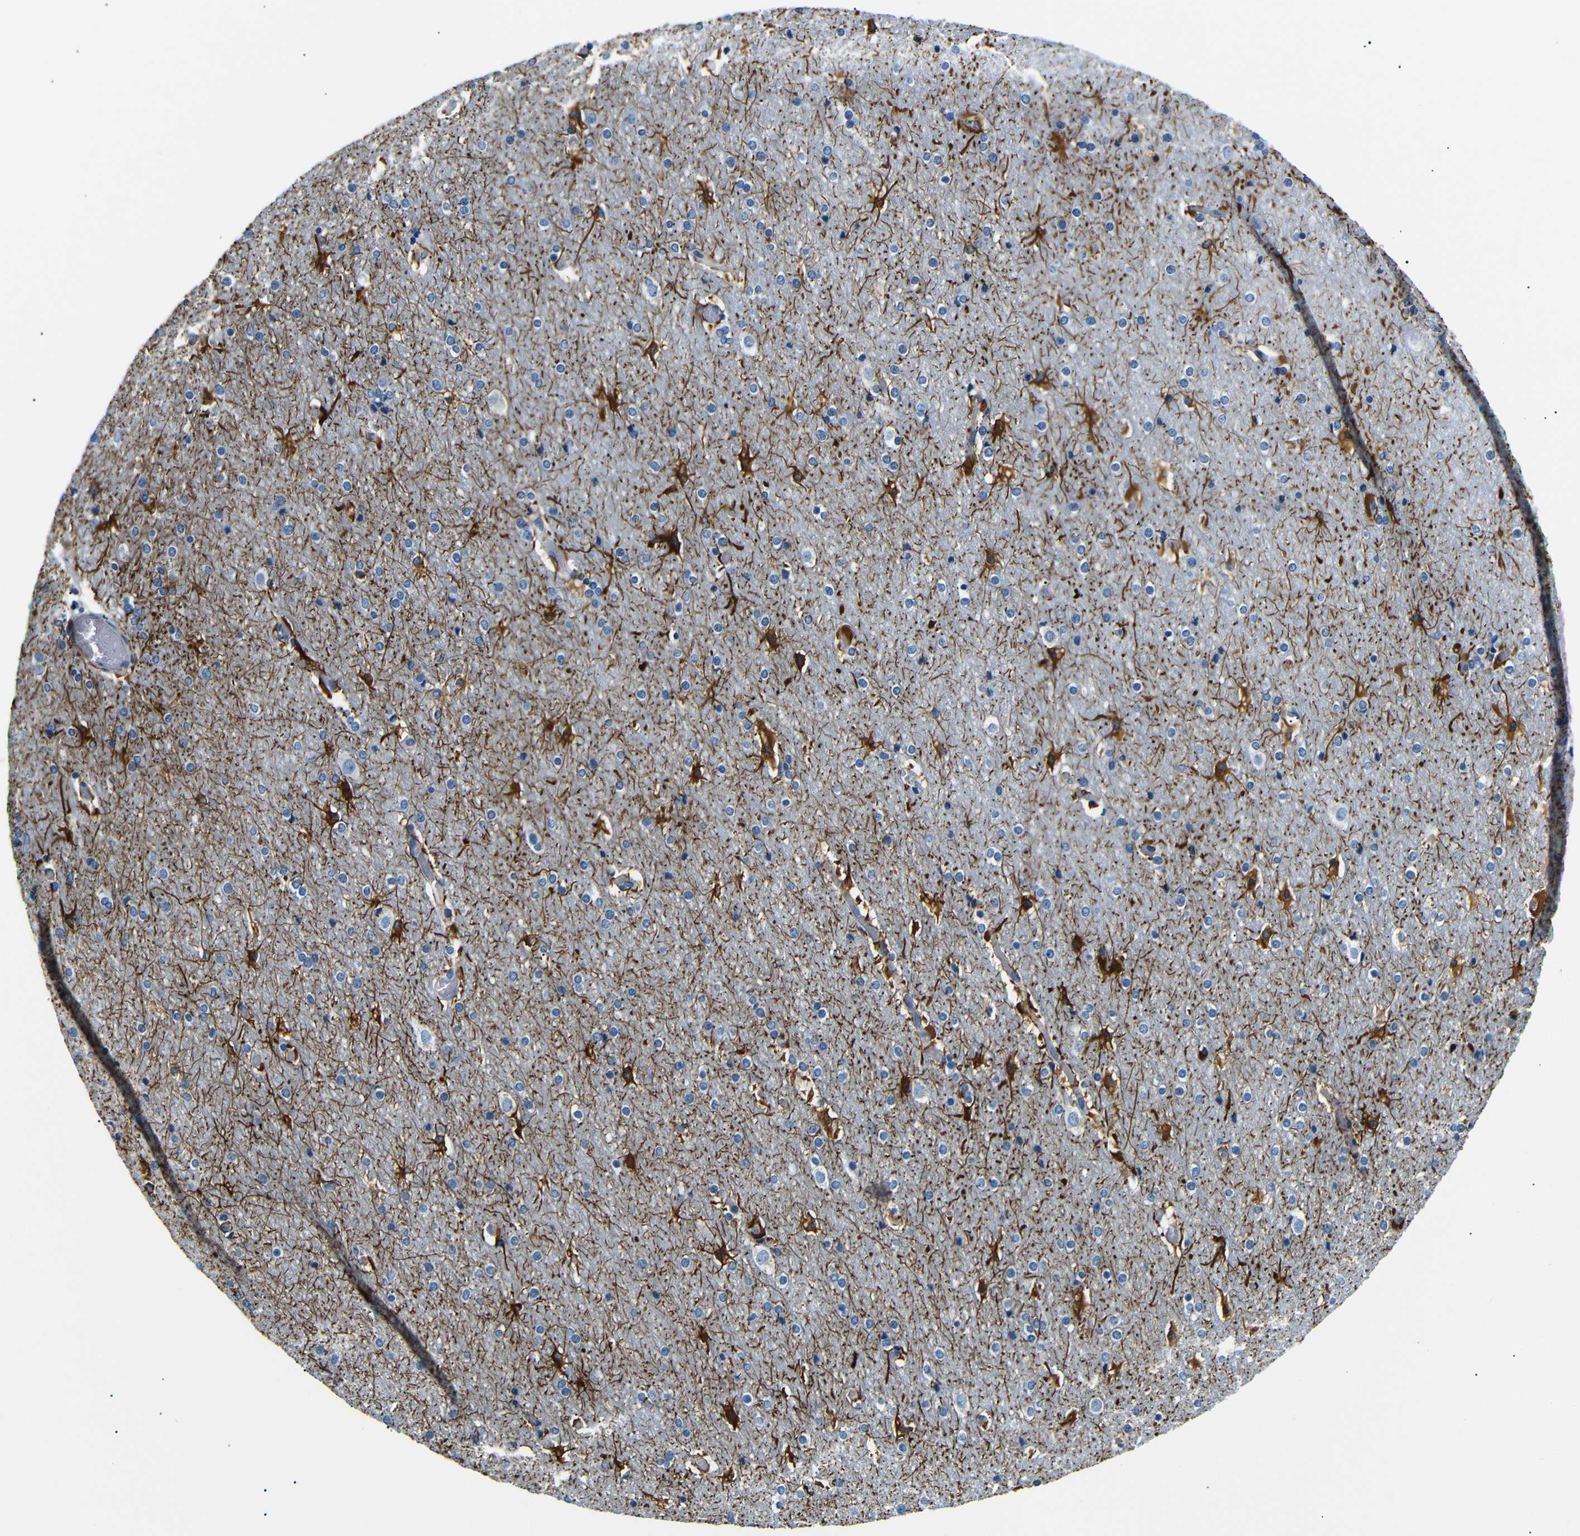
{"staining": {"intensity": "negative", "quantity": "none", "location": "none"}, "tissue": "cerebral cortex", "cell_type": "Endothelial cells", "image_type": "normal", "snomed": [{"axis": "morphology", "description": "Normal tissue, NOS"}, {"axis": "topography", "description": "Cerebral cortex"}], "caption": "An IHC image of benign cerebral cortex is shown. There is no staining in endothelial cells of cerebral cortex.", "gene": "TAFA1", "patient": {"sex": "male", "age": 57}}